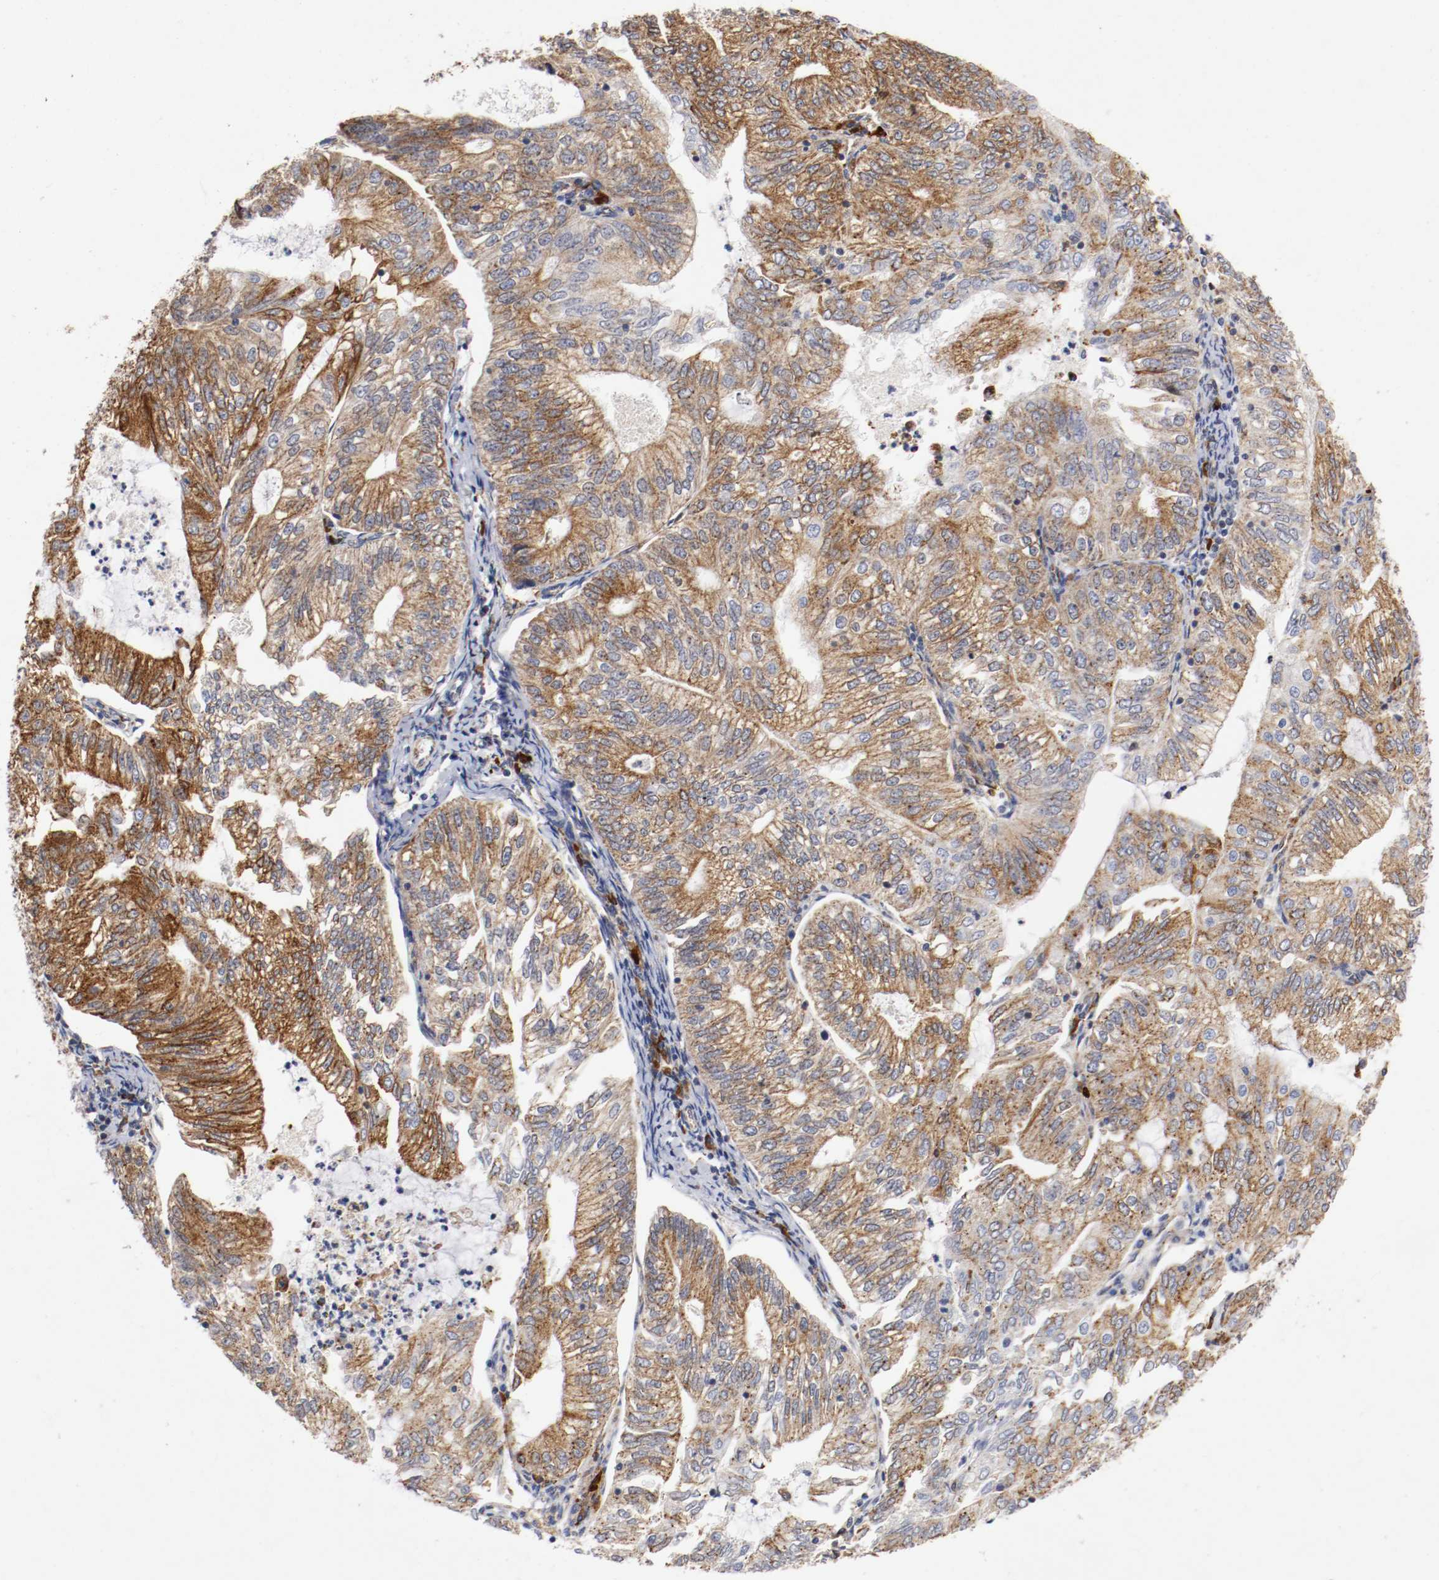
{"staining": {"intensity": "moderate", "quantity": ">75%", "location": "cytoplasmic/membranous"}, "tissue": "endometrial cancer", "cell_type": "Tumor cells", "image_type": "cancer", "snomed": [{"axis": "morphology", "description": "Adenocarcinoma, NOS"}, {"axis": "topography", "description": "Endometrium"}], "caption": "A brown stain labels moderate cytoplasmic/membranous positivity of a protein in human endometrial cancer (adenocarcinoma) tumor cells.", "gene": "TRAF2", "patient": {"sex": "female", "age": 69}}